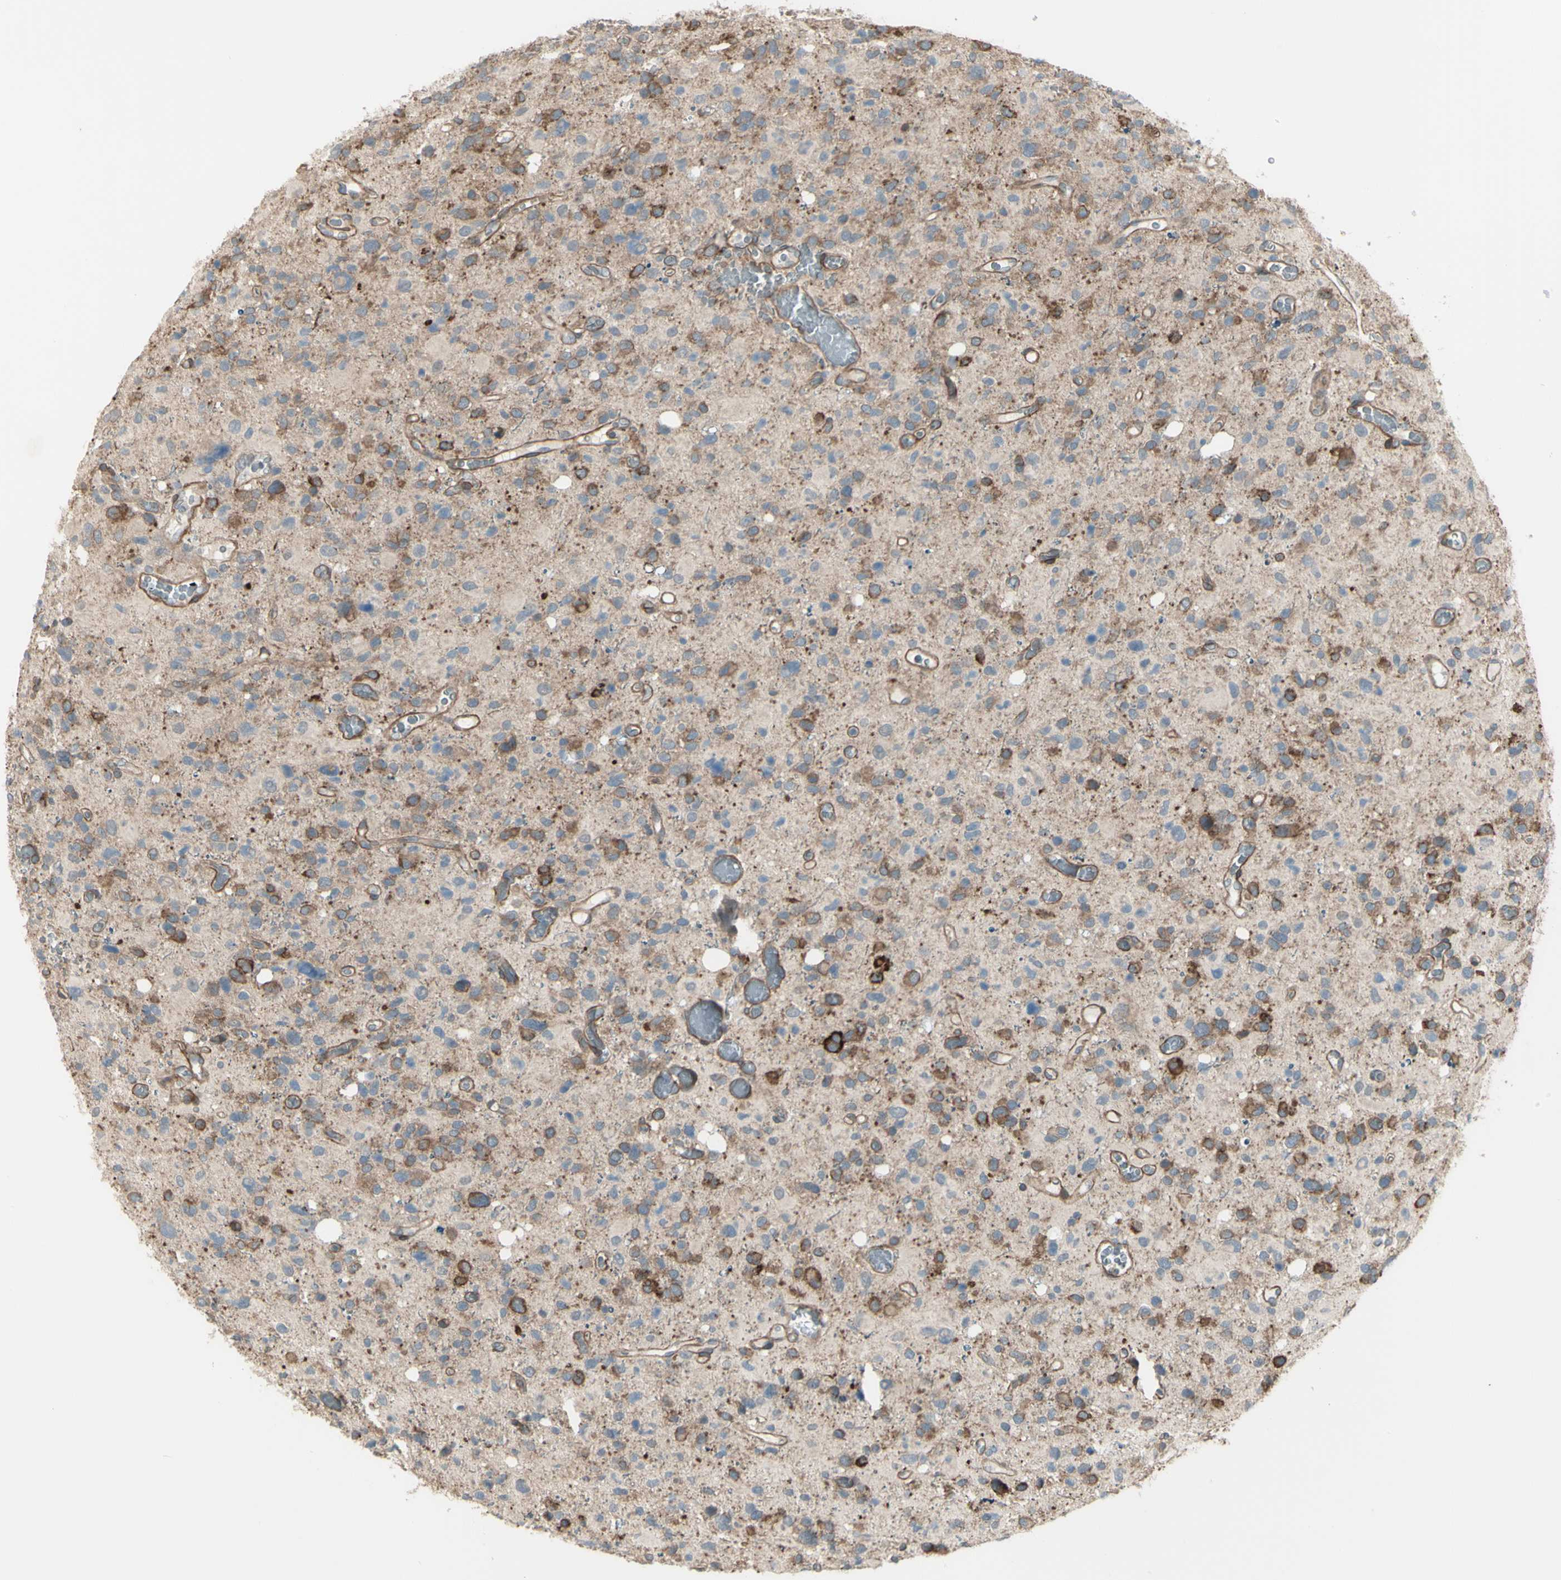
{"staining": {"intensity": "strong", "quantity": "25%-75%", "location": "cytoplasmic/membranous"}, "tissue": "glioma", "cell_type": "Tumor cells", "image_type": "cancer", "snomed": [{"axis": "morphology", "description": "Glioma, malignant, High grade"}, {"axis": "topography", "description": "Brain"}], "caption": "Immunohistochemistry (IHC) of human malignant high-grade glioma reveals high levels of strong cytoplasmic/membranous expression in about 25%-75% of tumor cells.", "gene": "OSTM1", "patient": {"sex": "male", "age": 48}}